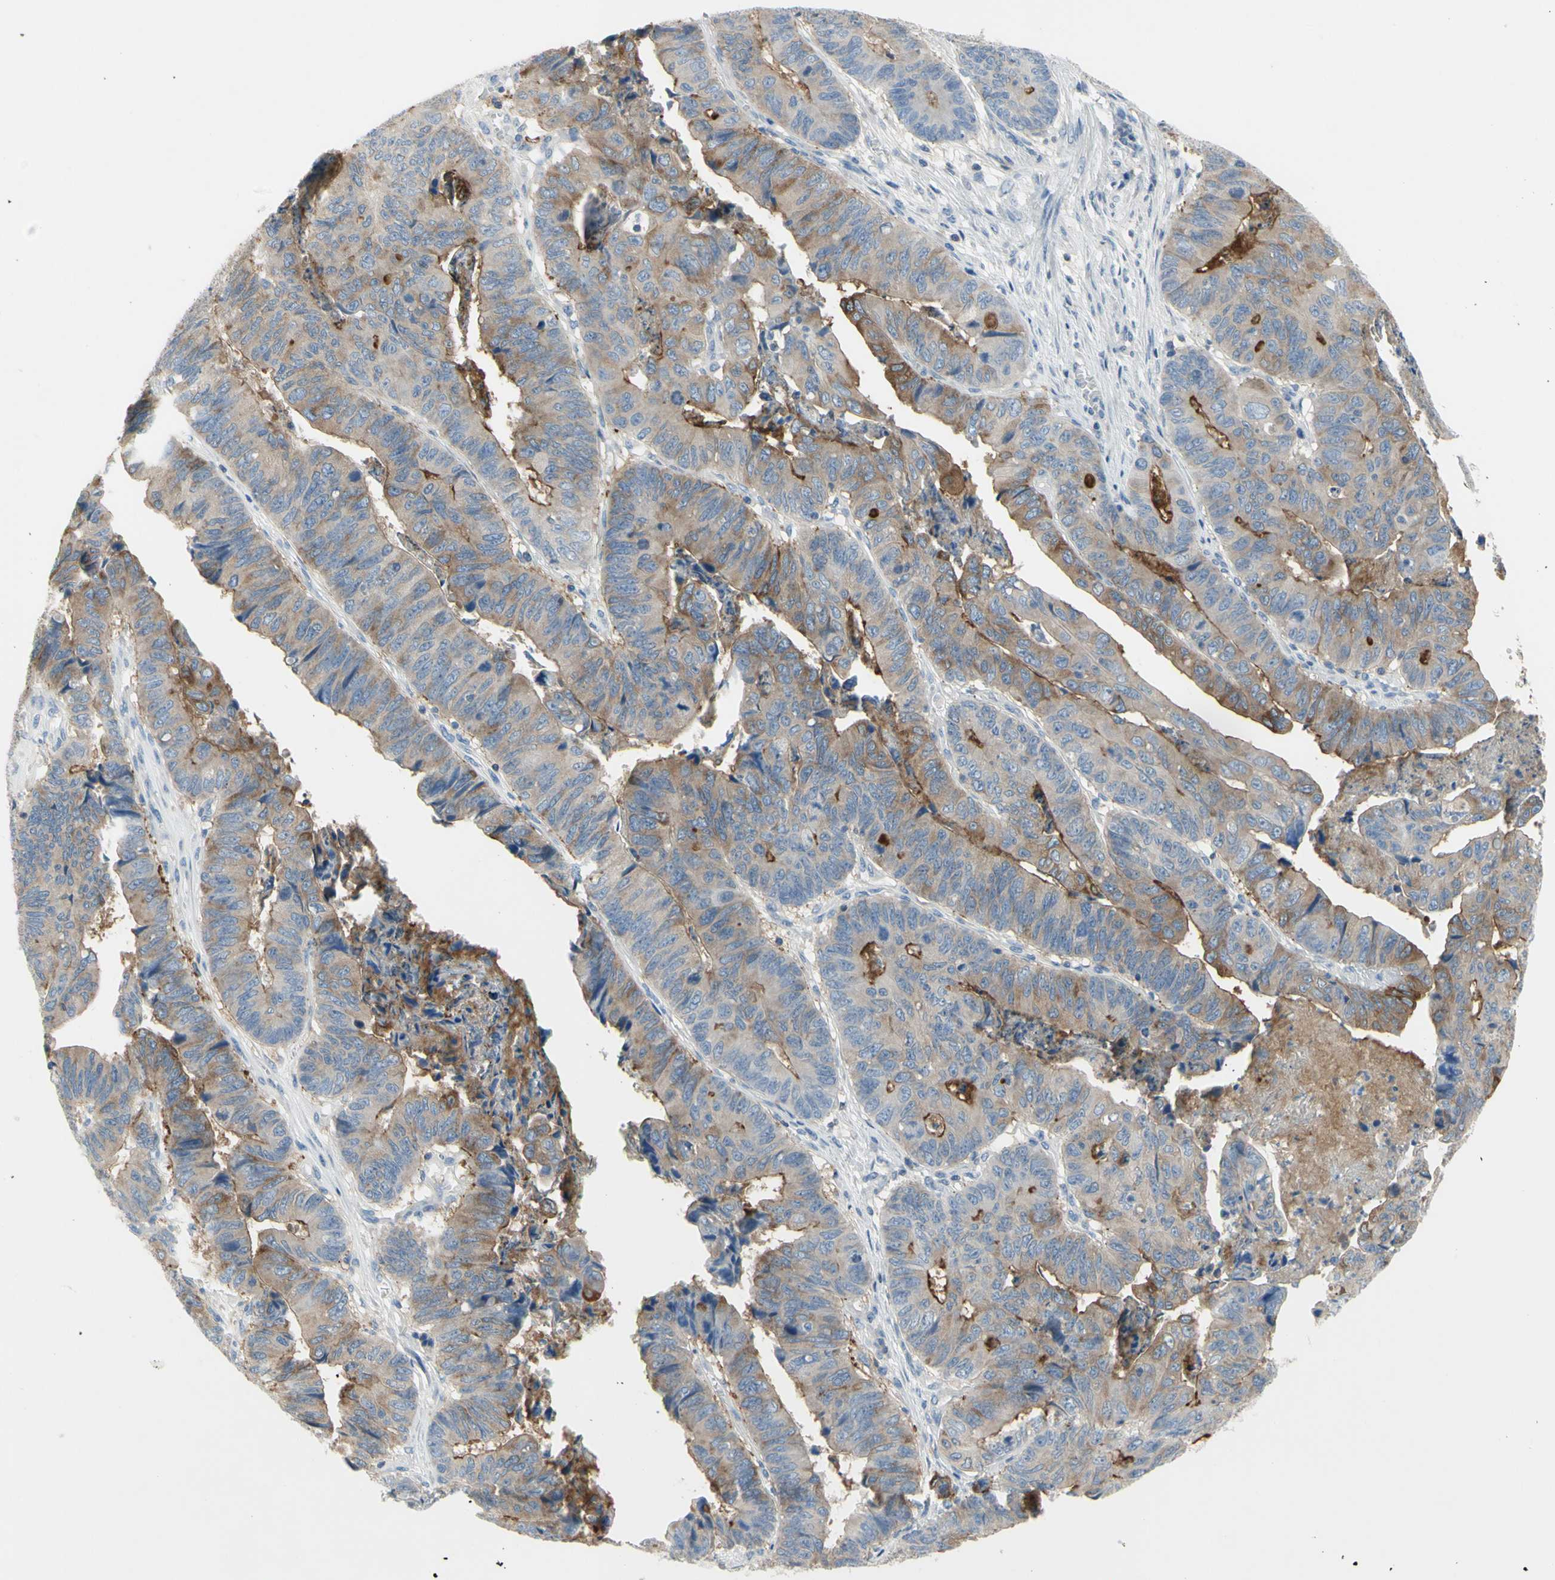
{"staining": {"intensity": "moderate", "quantity": ">75%", "location": "cytoplasmic/membranous"}, "tissue": "stomach cancer", "cell_type": "Tumor cells", "image_type": "cancer", "snomed": [{"axis": "morphology", "description": "Adenocarcinoma, NOS"}, {"axis": "topography", "description": "Stomach, lower"}], "caption": "A micrograph of human adenocarcinoma (stomach) stained for a protein exhibits moderate cytoplasmic/membranous brown staining in tumor cells.", "gene": "MUC1", "patient": {"sex": "male", "age": 77}}